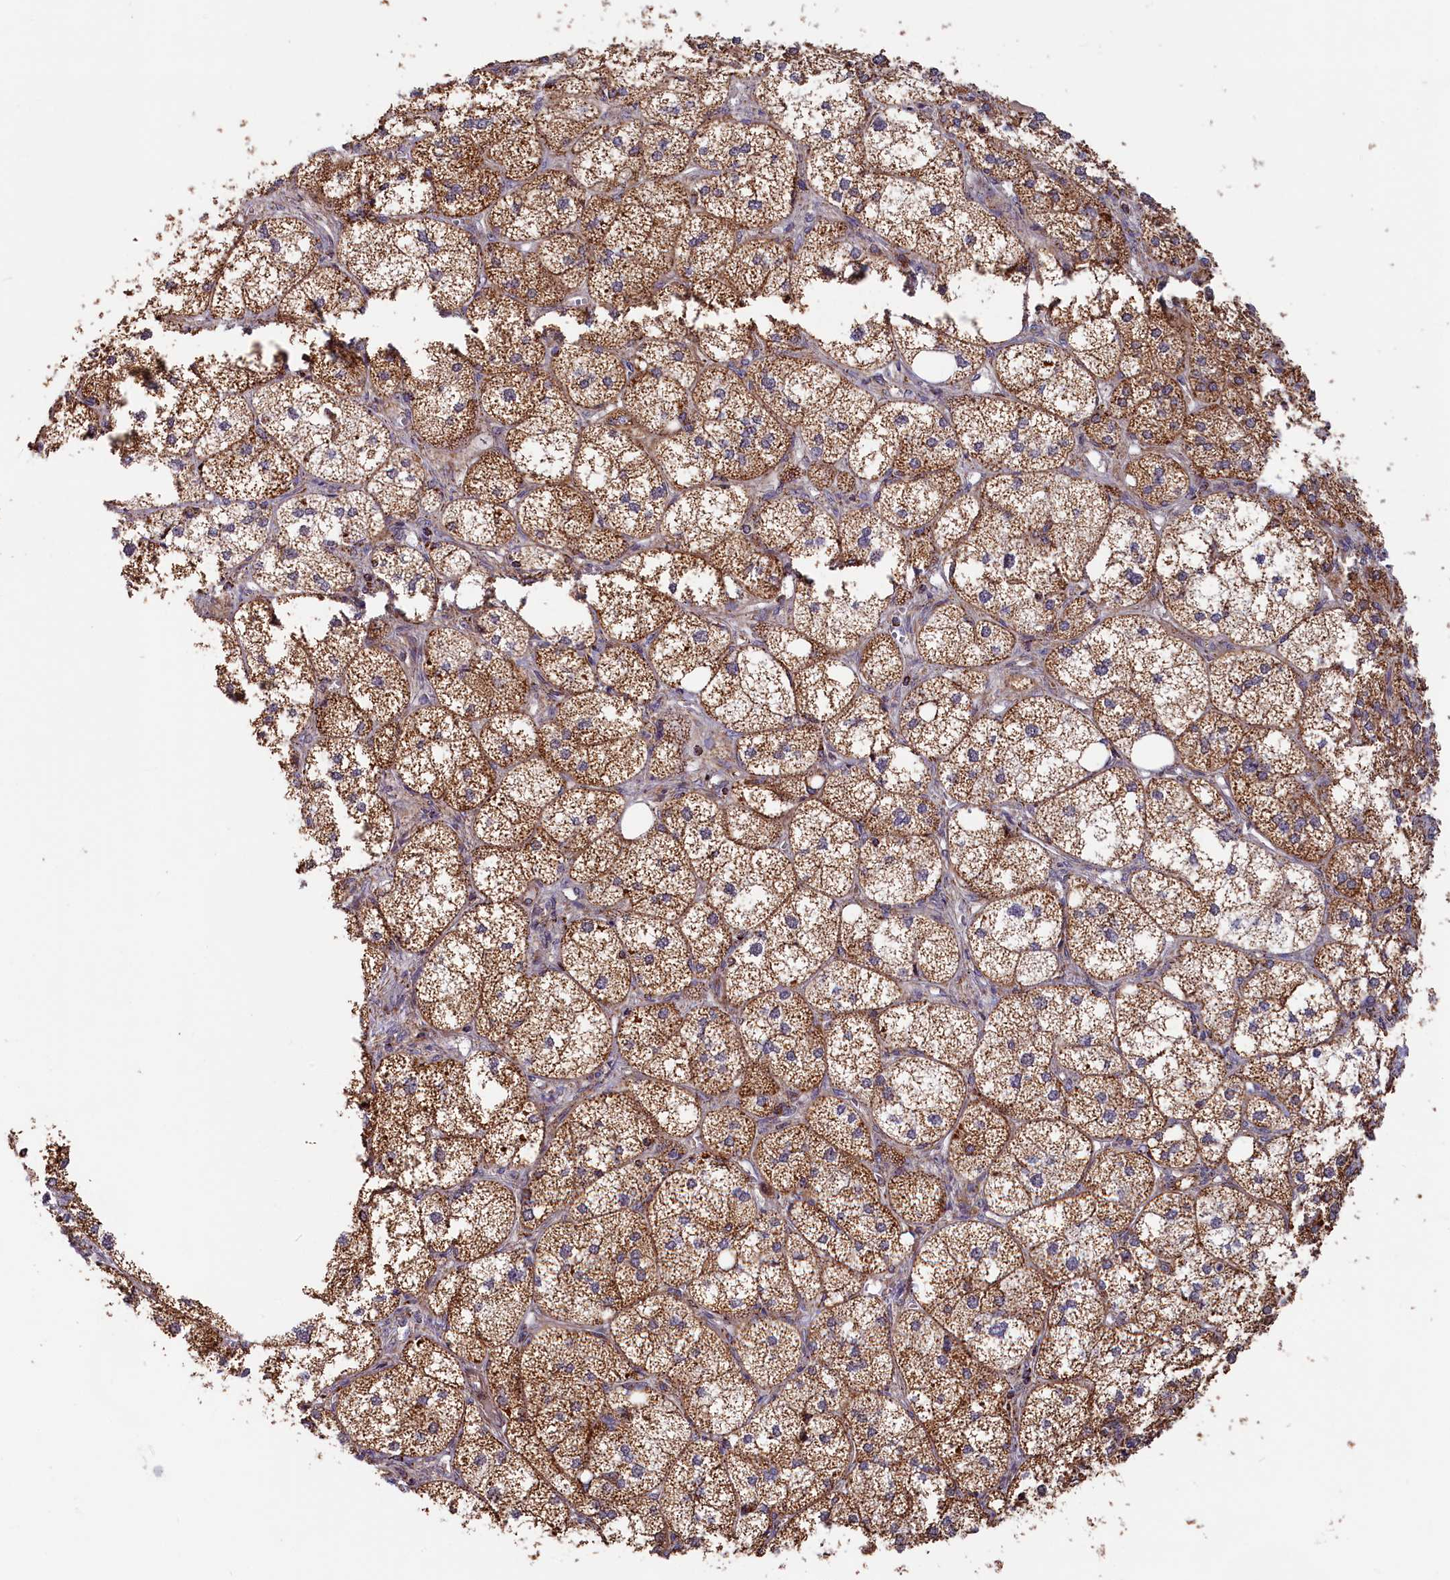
{"staining": {"intensity": "strong", "quantity": ">75%", "location": "cytoplasmic/membranous"}, "tissue": "adrenal gland", "cell_type": "Glandular cells", "image_type": "normal", "snomed": [{"axis": "morphology", "description": "Normal tissue, NOS"}, {"axis": "topography", "description": "Adrenal gland"}], "caption": "Strong cytoplasmic/membranous protein positivity is identified in approximately >75% of glandular cells in adrenal gland.", "gene": "MACROD1", "patient": {"sex": "female", "age": 61}}